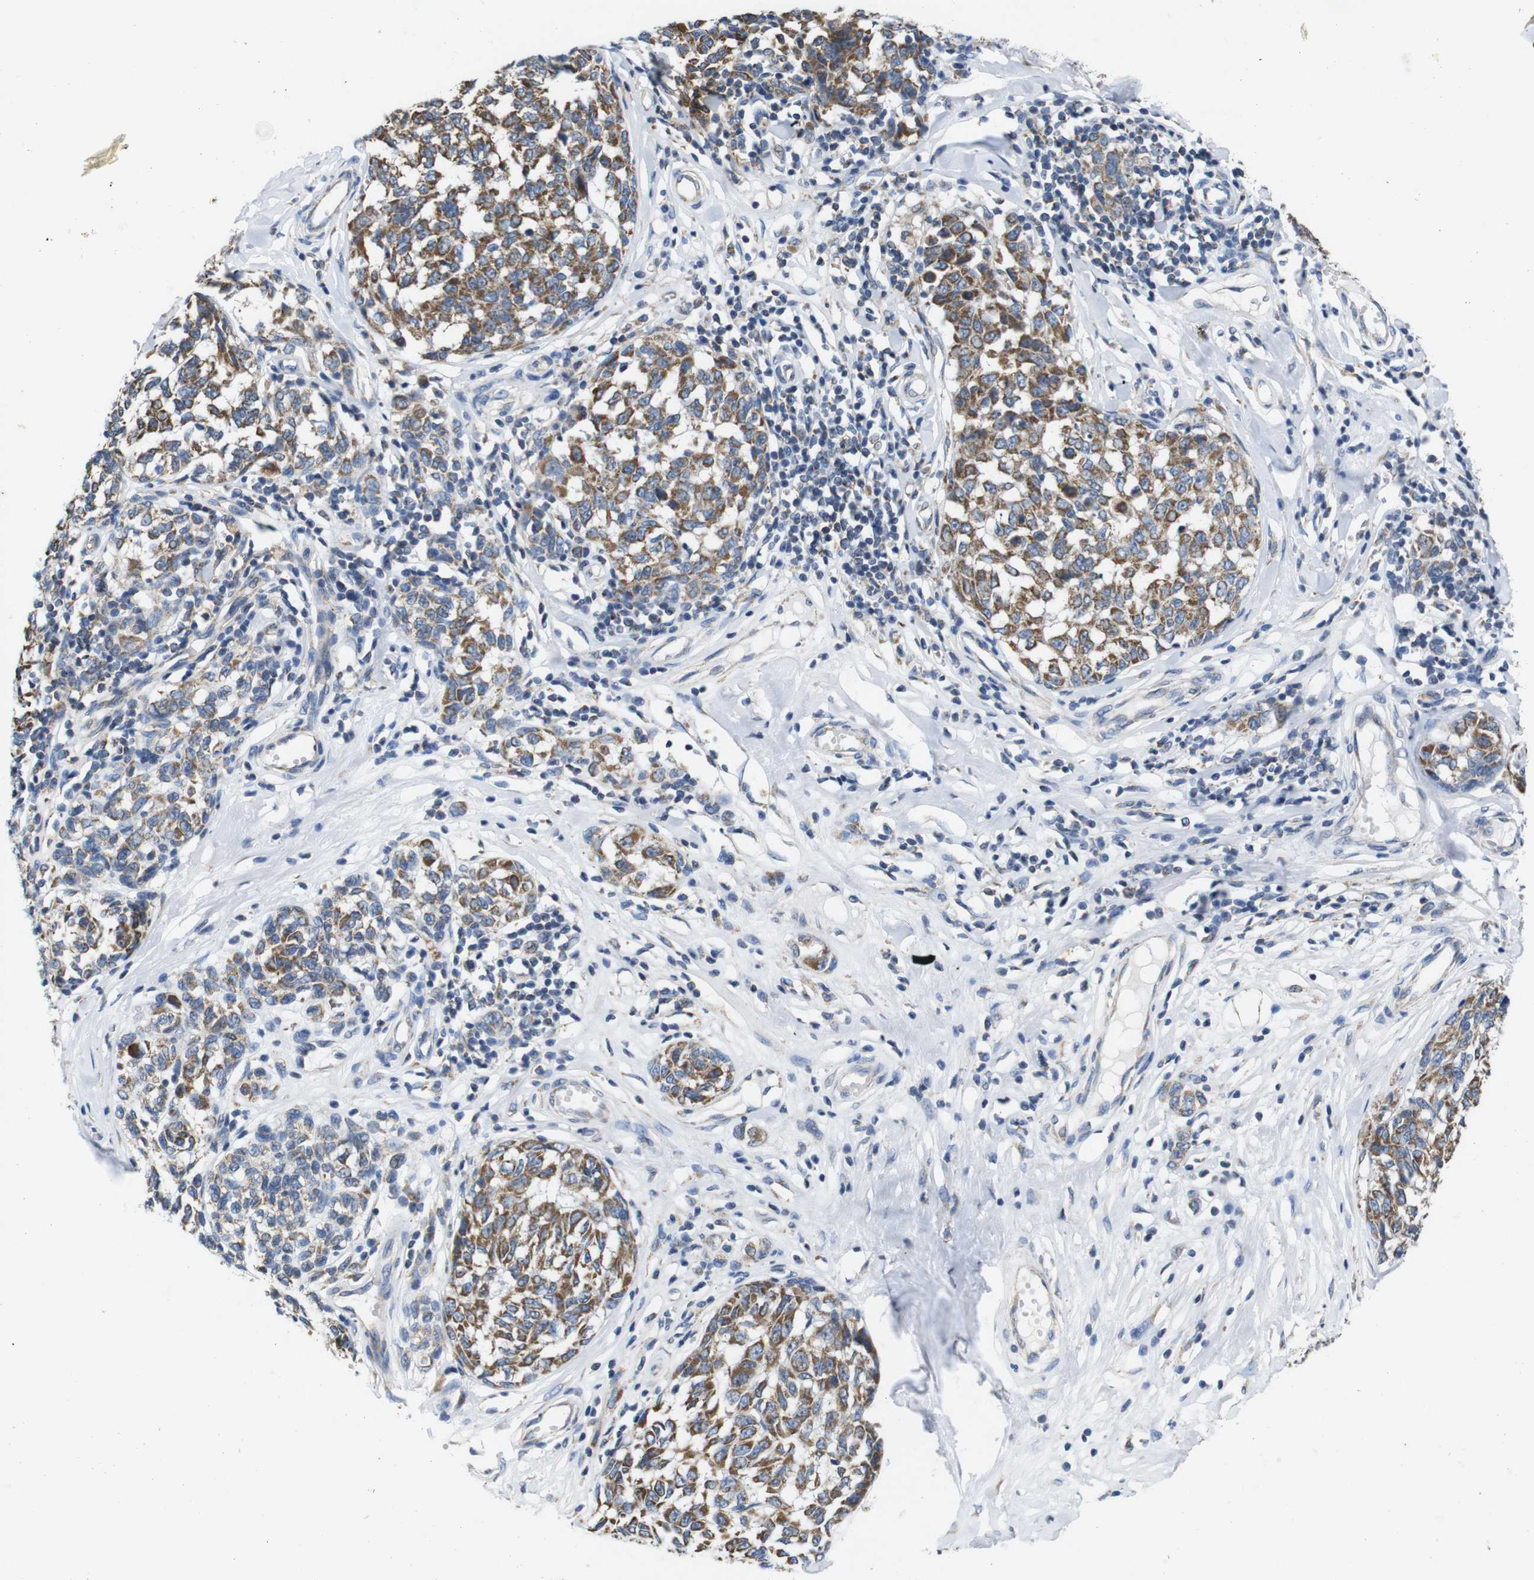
{"staining": {"intensity": "moderate", "quantity": ">75%", "location": "cytoplasmic/membranous"}, "tissue": "melanoma", "cell_type": "Tumor cells", "image_type": "cancer", "snomed": [{"axis": "morphology", "description": "Malignant melanoma, NOS"}, {"axis": "topography", "description": "Skin"}], "caption": "Brown immunohistochemical staining in human malignant melanoma exhibits moderate cytoplasmic/membranous positivity in about >75% of tumor cells.", "gene": "F2RL1", "patient": {"sex": "female", "age": 64}}